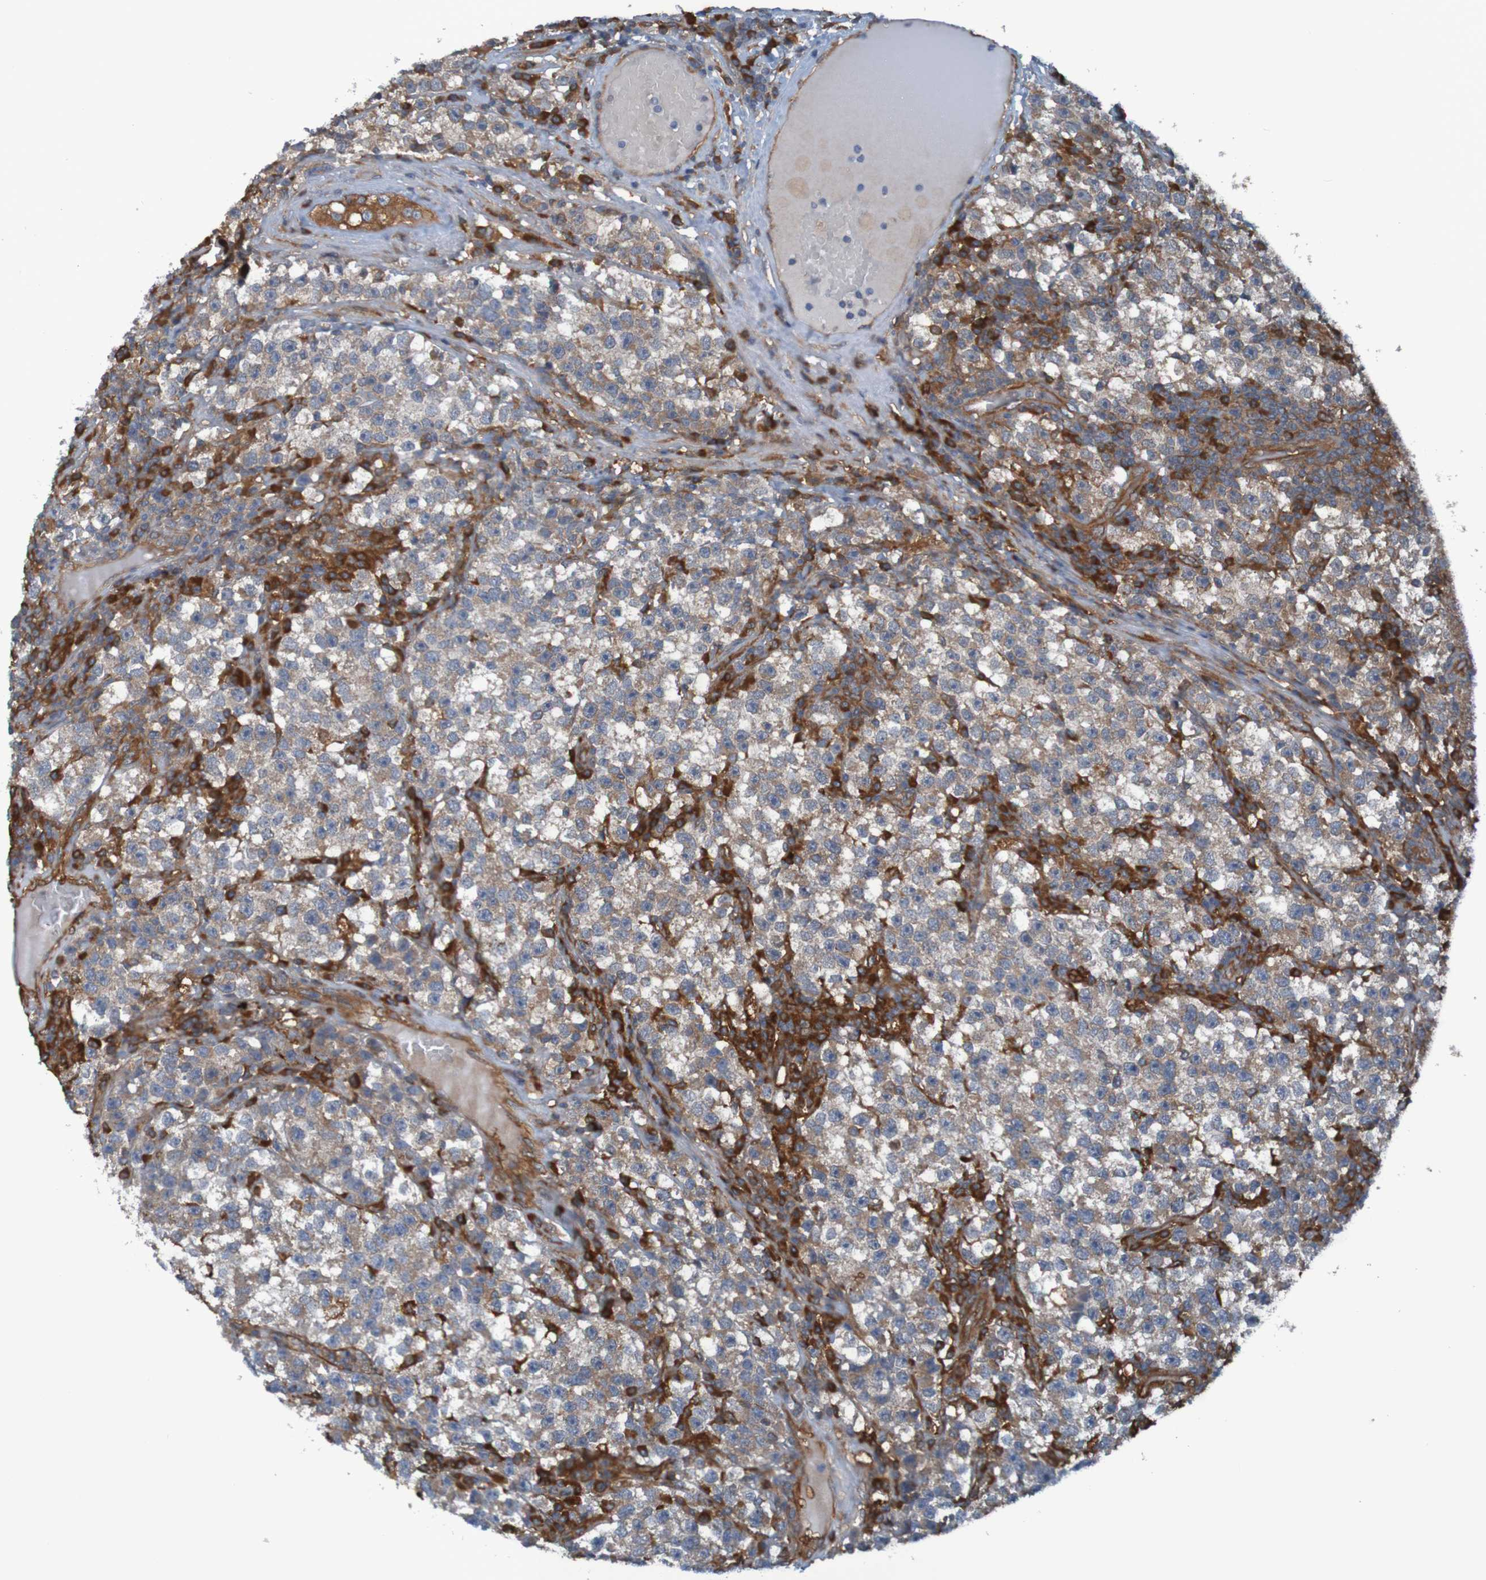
{"staining": {"intensity": "moderate", "quantity": ">75%", "location": "cytoplasmic/membranous"}, "tissue": "testis cancer", "cell_type": "Tumor cells", "image_type": "cancer", "snomed": [{"axis": "morphology", "description": "Seminoma, NOS"}, {"axis": "topography", "description": "Testis"}], "caption": "DAB immunohistochemical staining of testis seminoma demonstrates moderate cytoplasmic/membranous protein staining in approximately >75% of tumor cells.", "gene": "DNAJC4", "patient": {"sex": "male", "age": 22}}